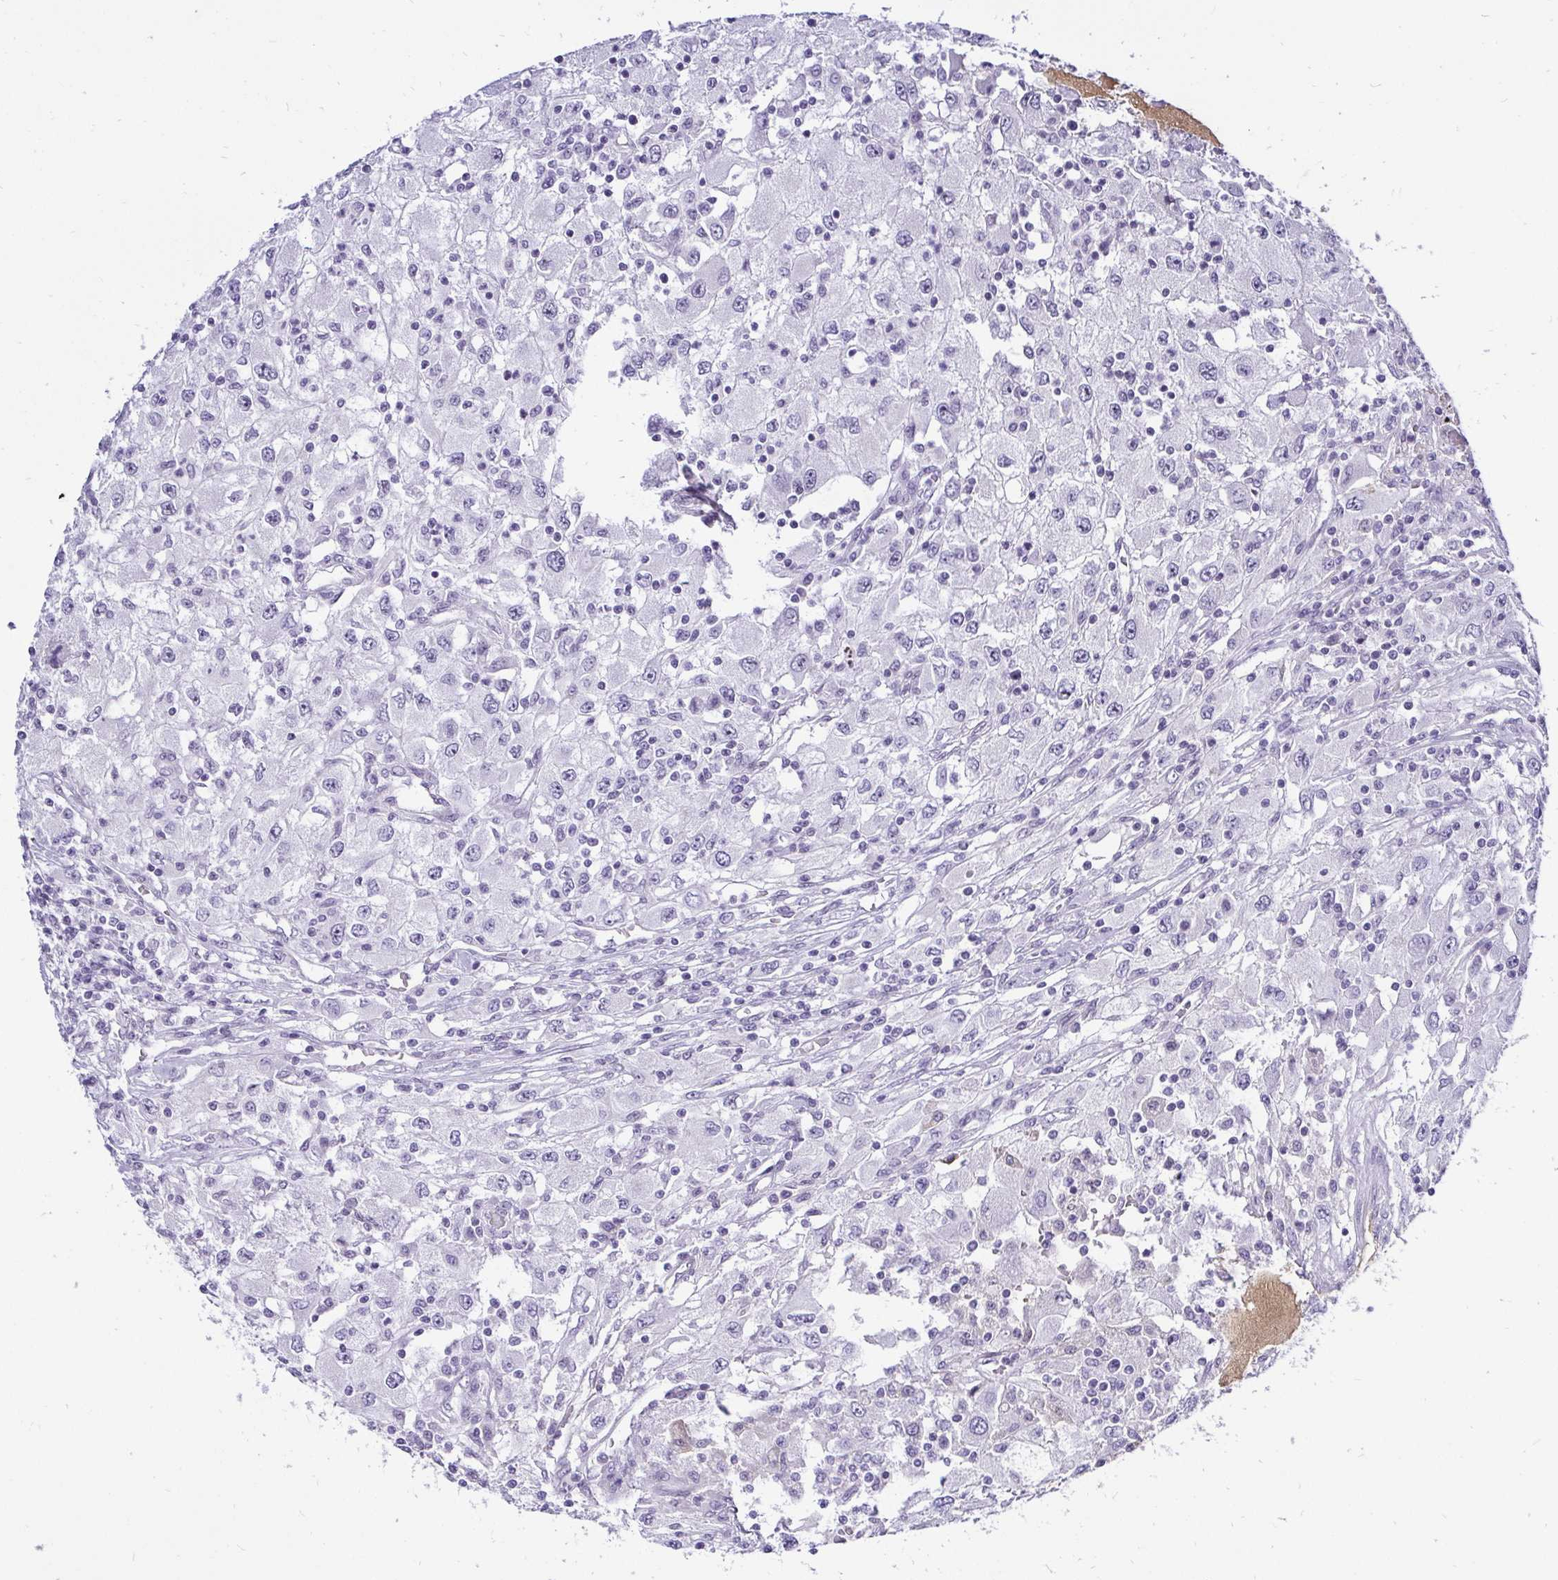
{"staining": {"intensity": "negative", "quantity": "none", "location": "none"}, "tissue": "renal cancer", "cell_type": "Tumor cells", "image_type": "cancer", "snomed": [{"axis": "morphology", "description": "Adenocarcinoma, NOS"}, {"axis": "topography", "description": "Kidney"}], "caption": "Immunohistochemistry (IHC) photomicrograph of renal cancer (adenocarcinoma) stained for a protein (brown), which demonstrates no staining in tumor cells.", "gene": "ZNF860", "patient": {"sex": "female", "age": 67}}